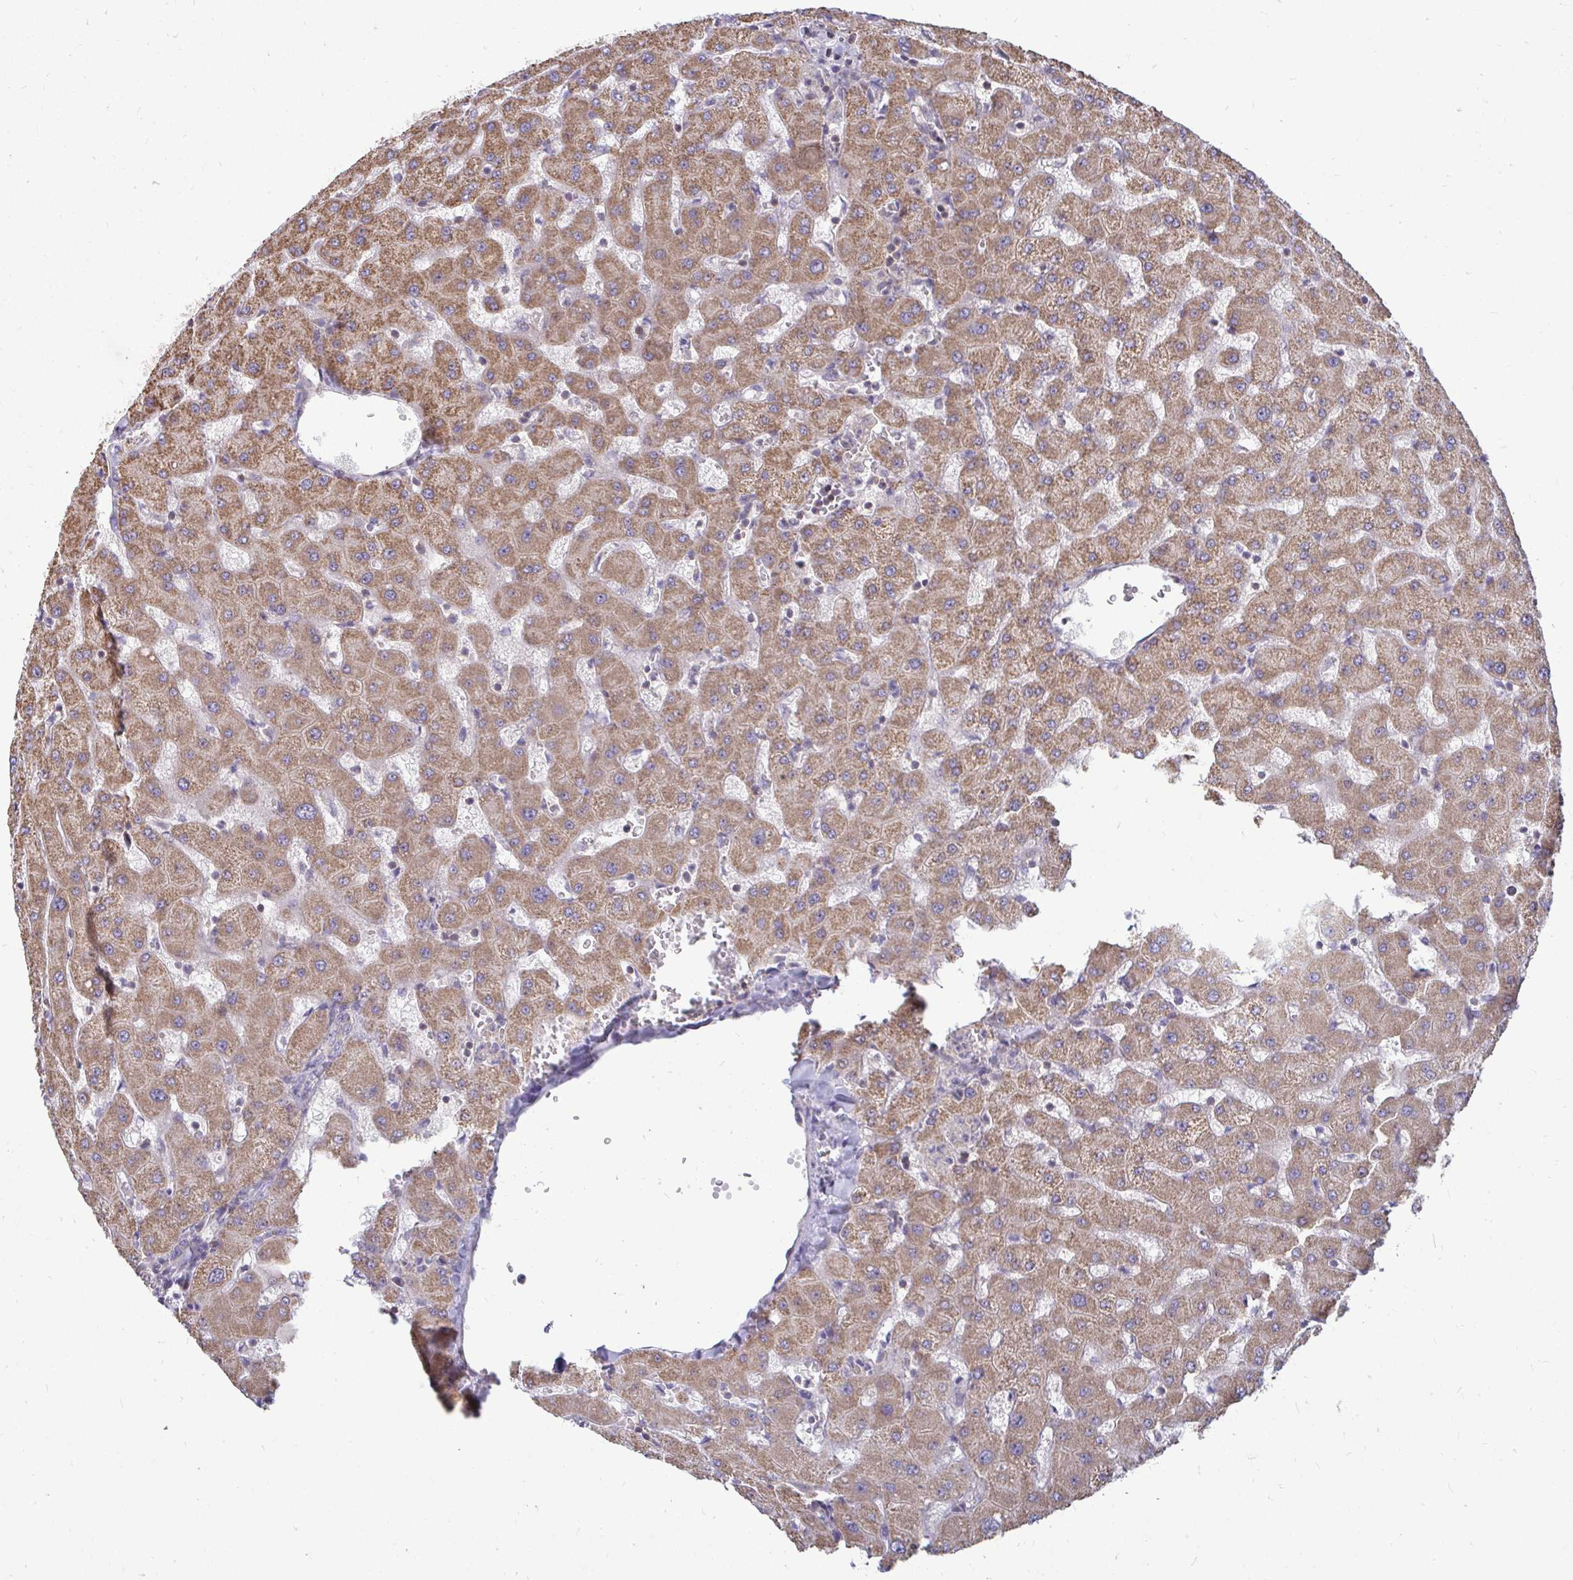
{"staining": {"intensity": "negative", "quantity": "none", "location": "none"}, "tissue": "liver", "cell_type": "Cholangiocytes", "image_type": "normal", "snomed": [{"axis": "morphology", "description": "Normal tissue, NOS"}, {"axis": "topography", "description": "Liver"}], "caption": "IHC image of unremarkable human liver stained for a protein (brown), which exhibits no positivity in cholangiocytes. (Immunohistochemistry, brightfield microscopy, high magnification).", "gene": "DNAJA2", "patient": {"sex": "female", "age": 63}}